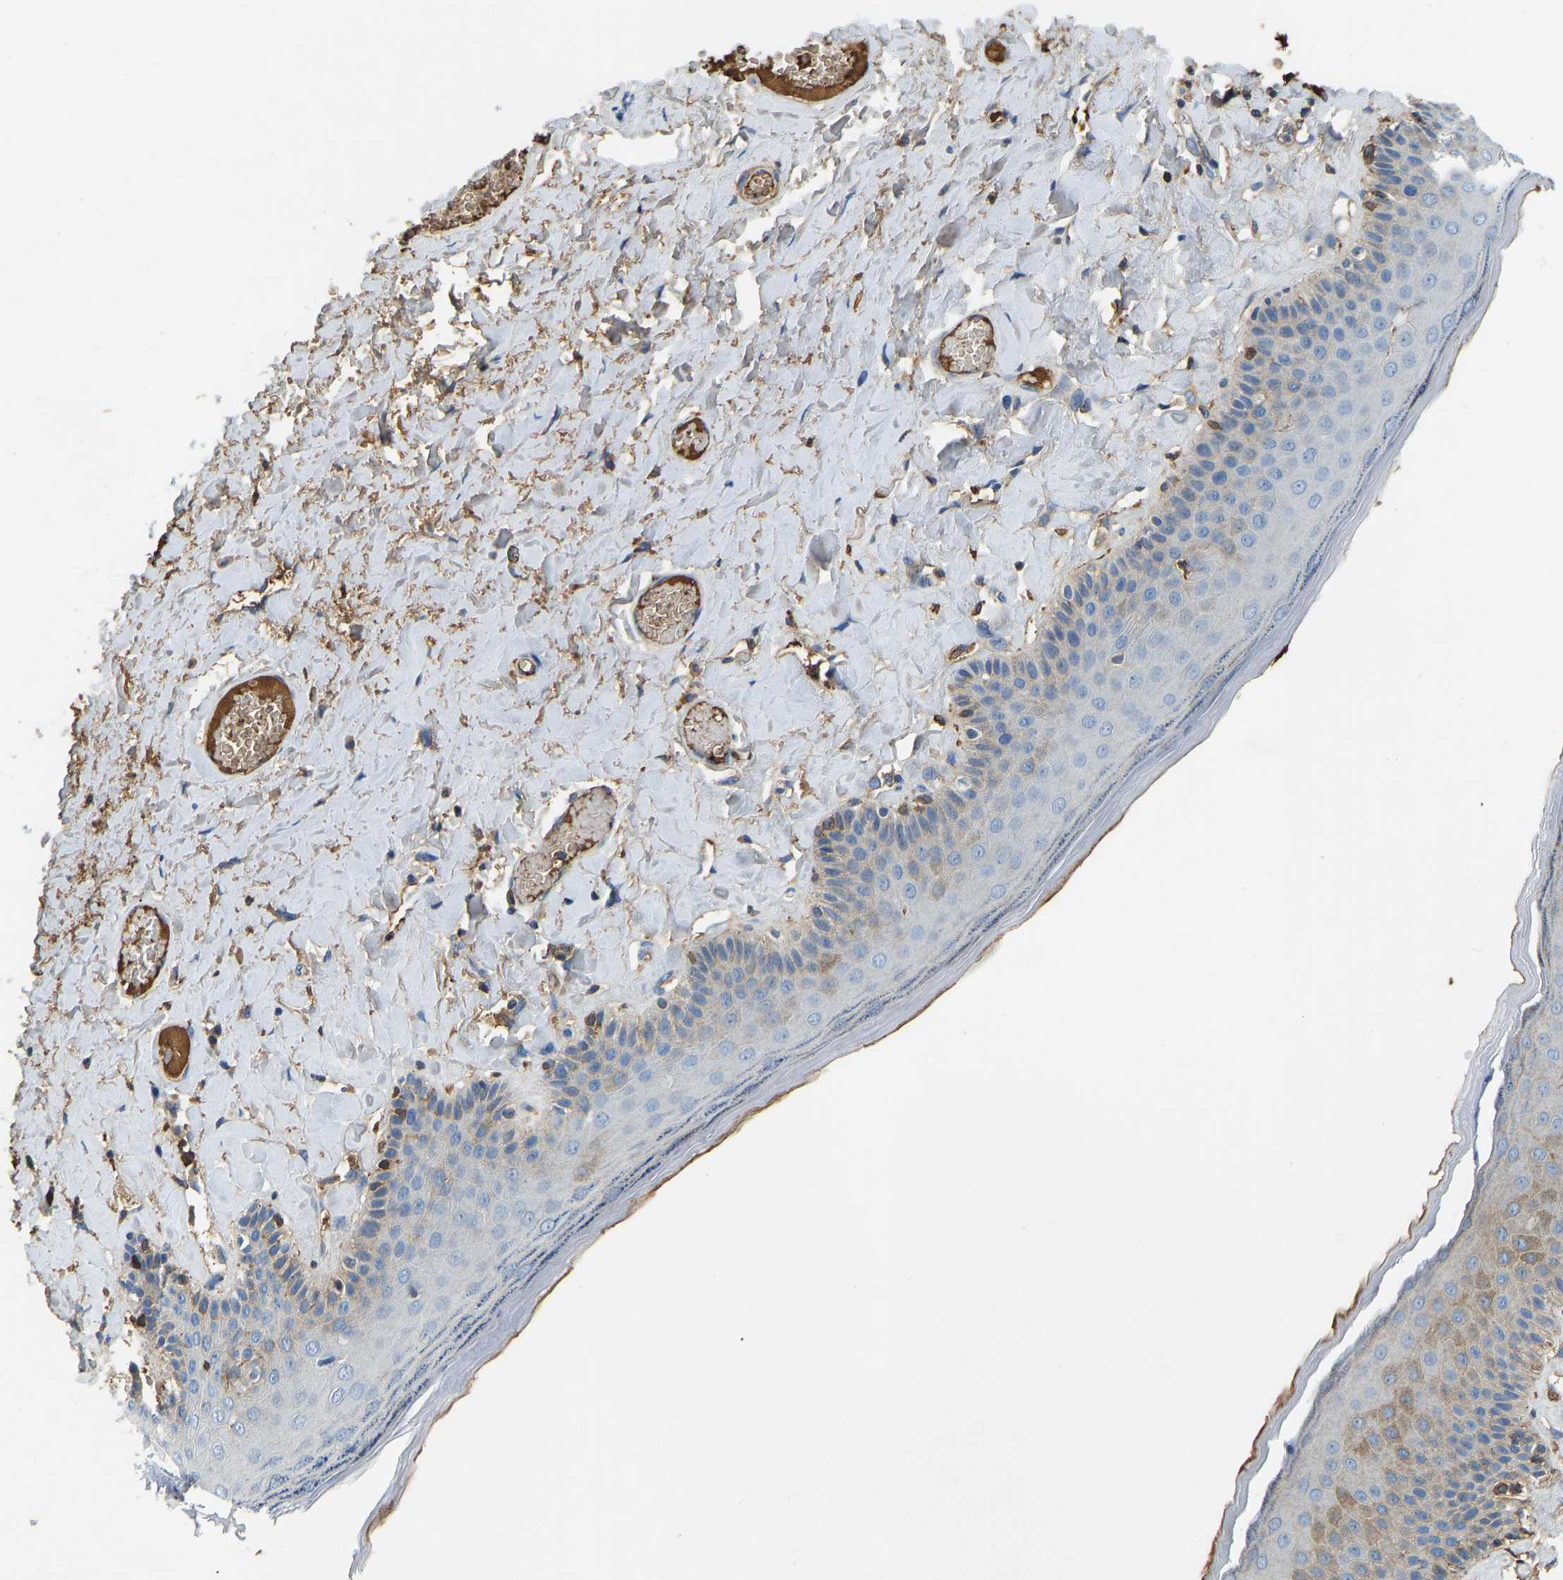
{"staining": {"intensity": "weak", "quantity": "<25%", "location": "cytoplasmic/membranous"}, "tissue": "skin", "cell_type": "Epidermal cells", "image_type": "normal", "snomed": [{"axis": "morphology", "description": "Normal tissue, NOS"}, {"axis": "topography", "description": "Anal"}], "caption": "Micrograph shows no protein staining in epidermal cells of unremarkable skin. (DAB IHC visualized using brightfield microscopy, high magnification).", "gene": "THBS4", "patient": {"sex": "male", "age": 69}}